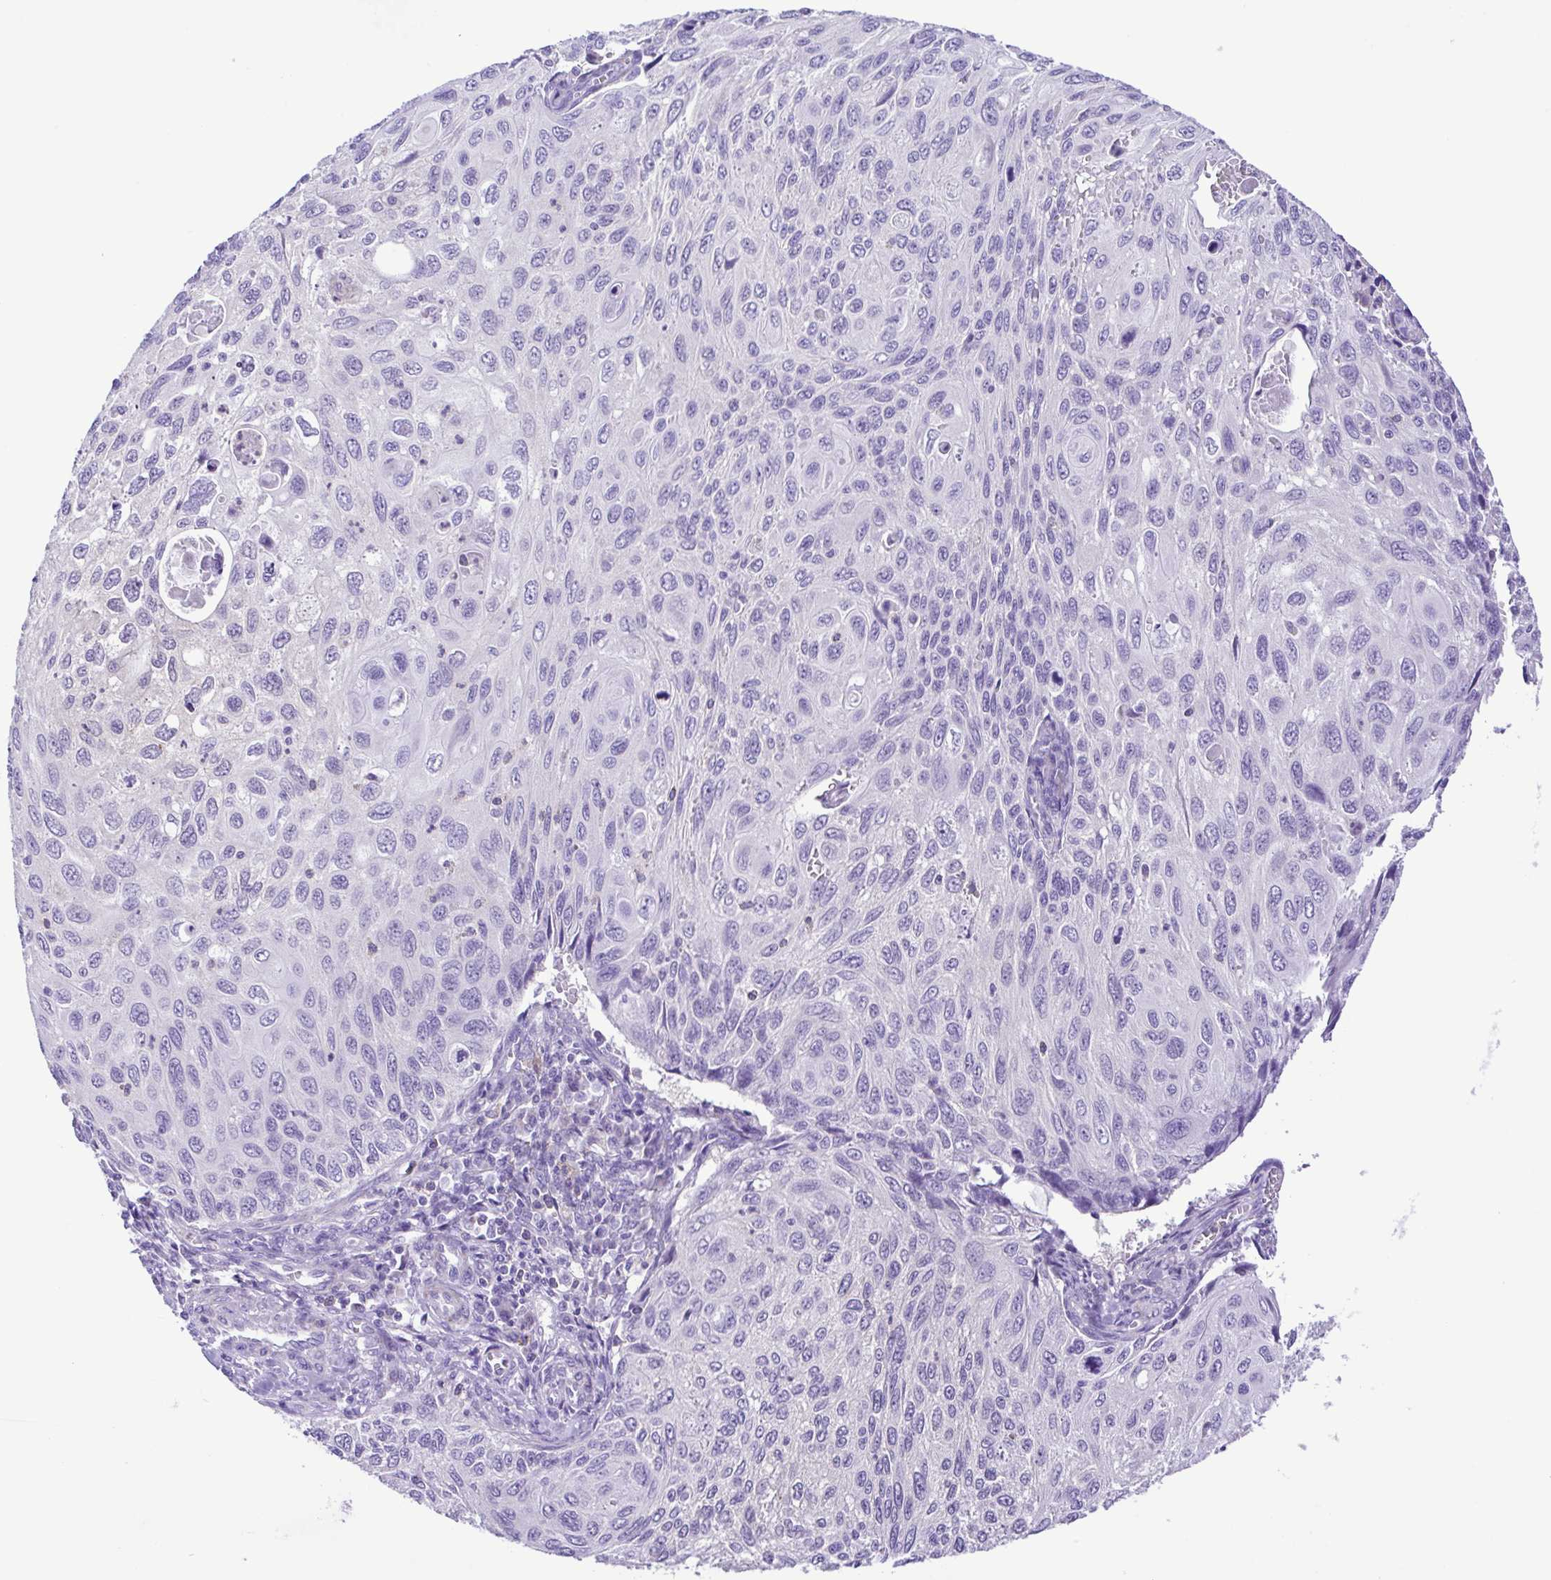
{"staining": {"intensity": "negative", "quantity": "none", "location": "none"}, "tissue": "cervical cancer", "cell_type": "Tumor cells", "image_type": "cancer", "snomed": [{"axis": "morphology", "description": "Squamous cell carcinoma, NOS"}, {"axis": "topography", "description": "Cervix"}], "caption": "This is an IHC micrograph of cervical squamous cell carcinoma. There is no expression in tumor cells.", "gene": "SYT1", "patient": {"sex": "female", "age": 70}}